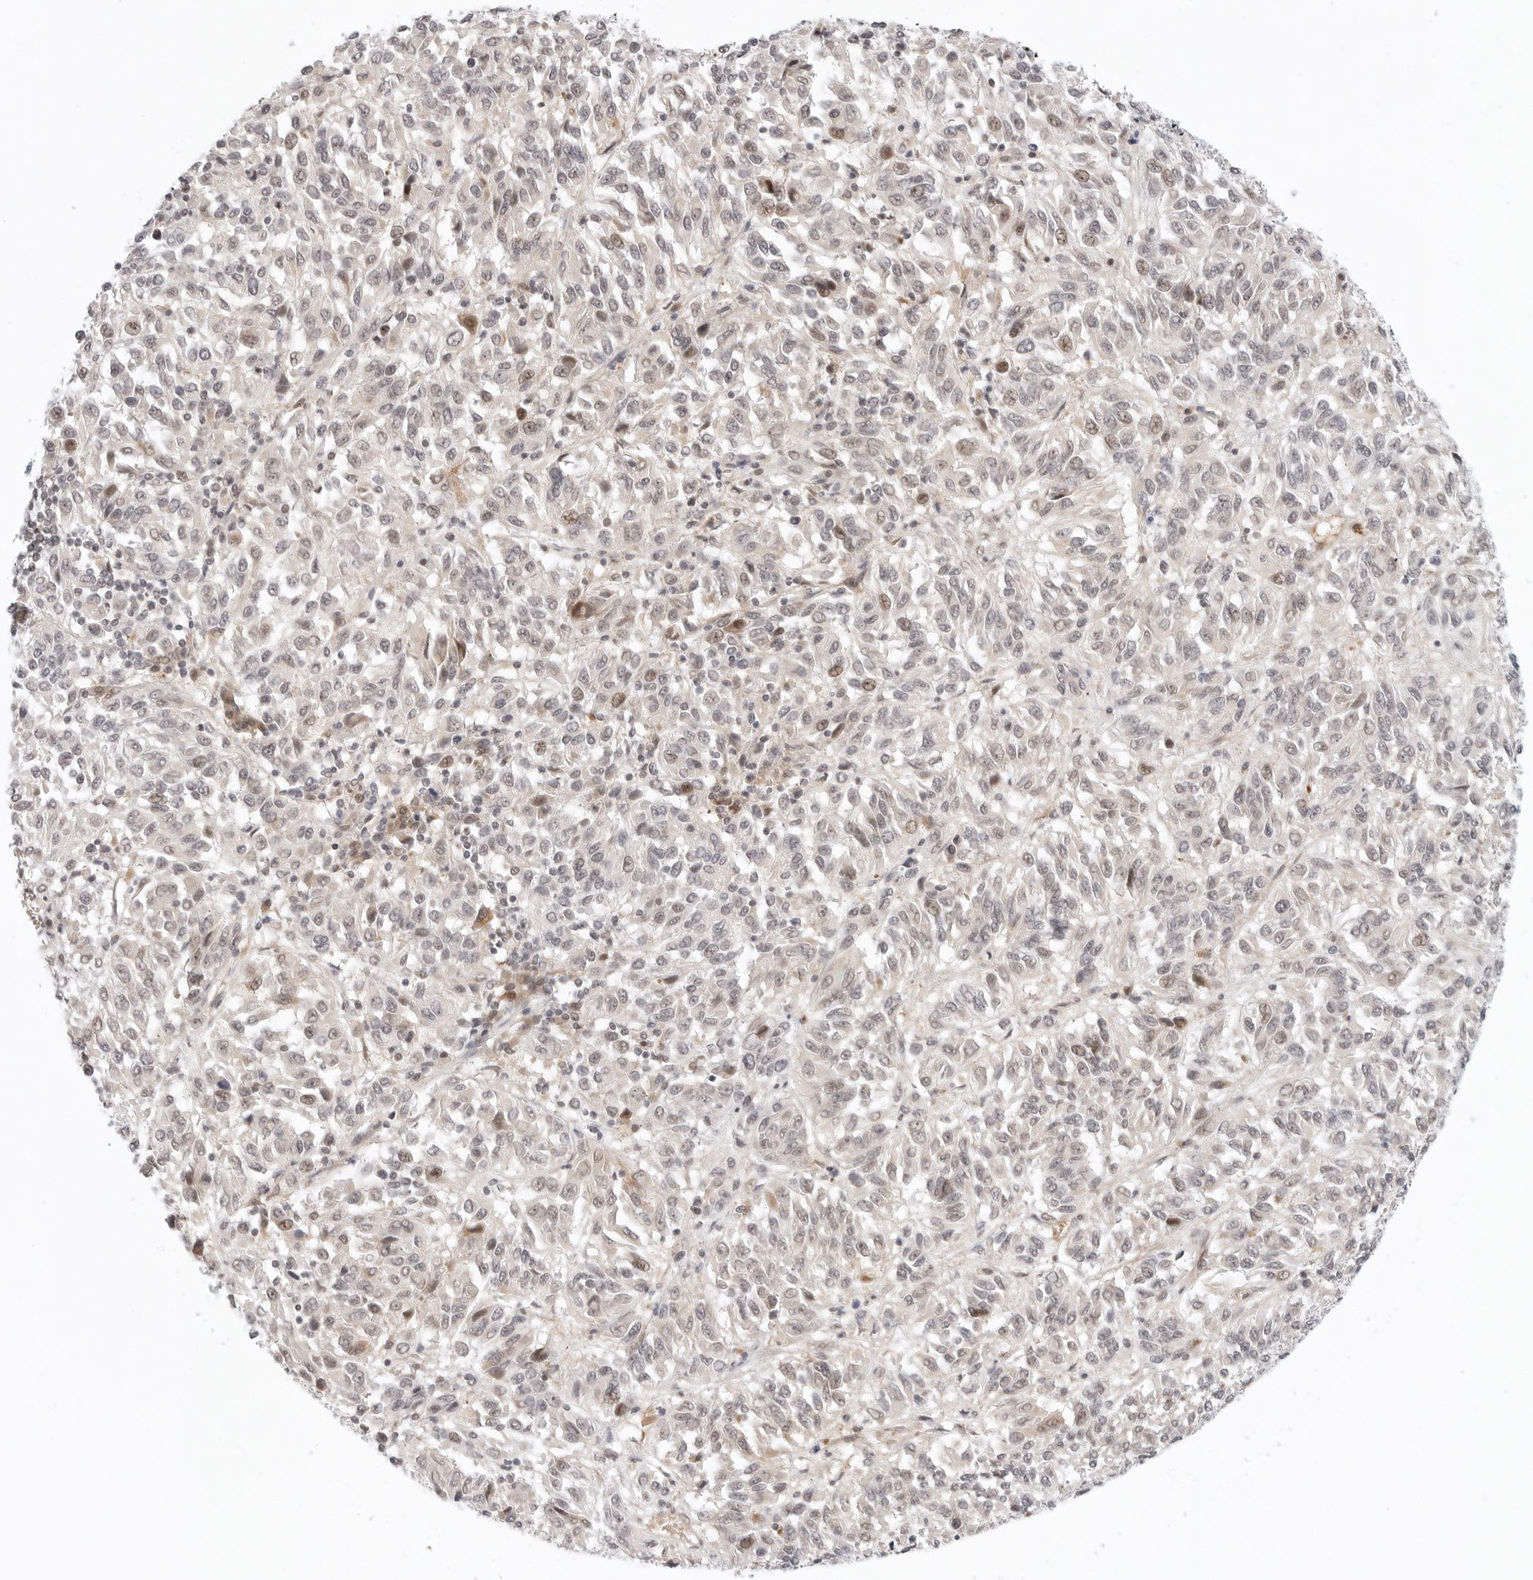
{"staining": {"intensity": "weak", "quantity": "25%-75%", "location": "nuclear"}, "tissue": "melanoma", "cell_type": "Tumor cells", "image_type": "cancer", "snomed": [{"axis": "morphology", "description": "Malignant melanoma, Metastatic site"}, {"axis": "topography", "description": "Lung"}], "caption": "Protein staining reveals weak nuclear staining in about 25%-75% of tumor cells in malignant melanoma (metastatic site).", "gene": "TSEN2", "patient": {"sex": "male", "age": 64}}